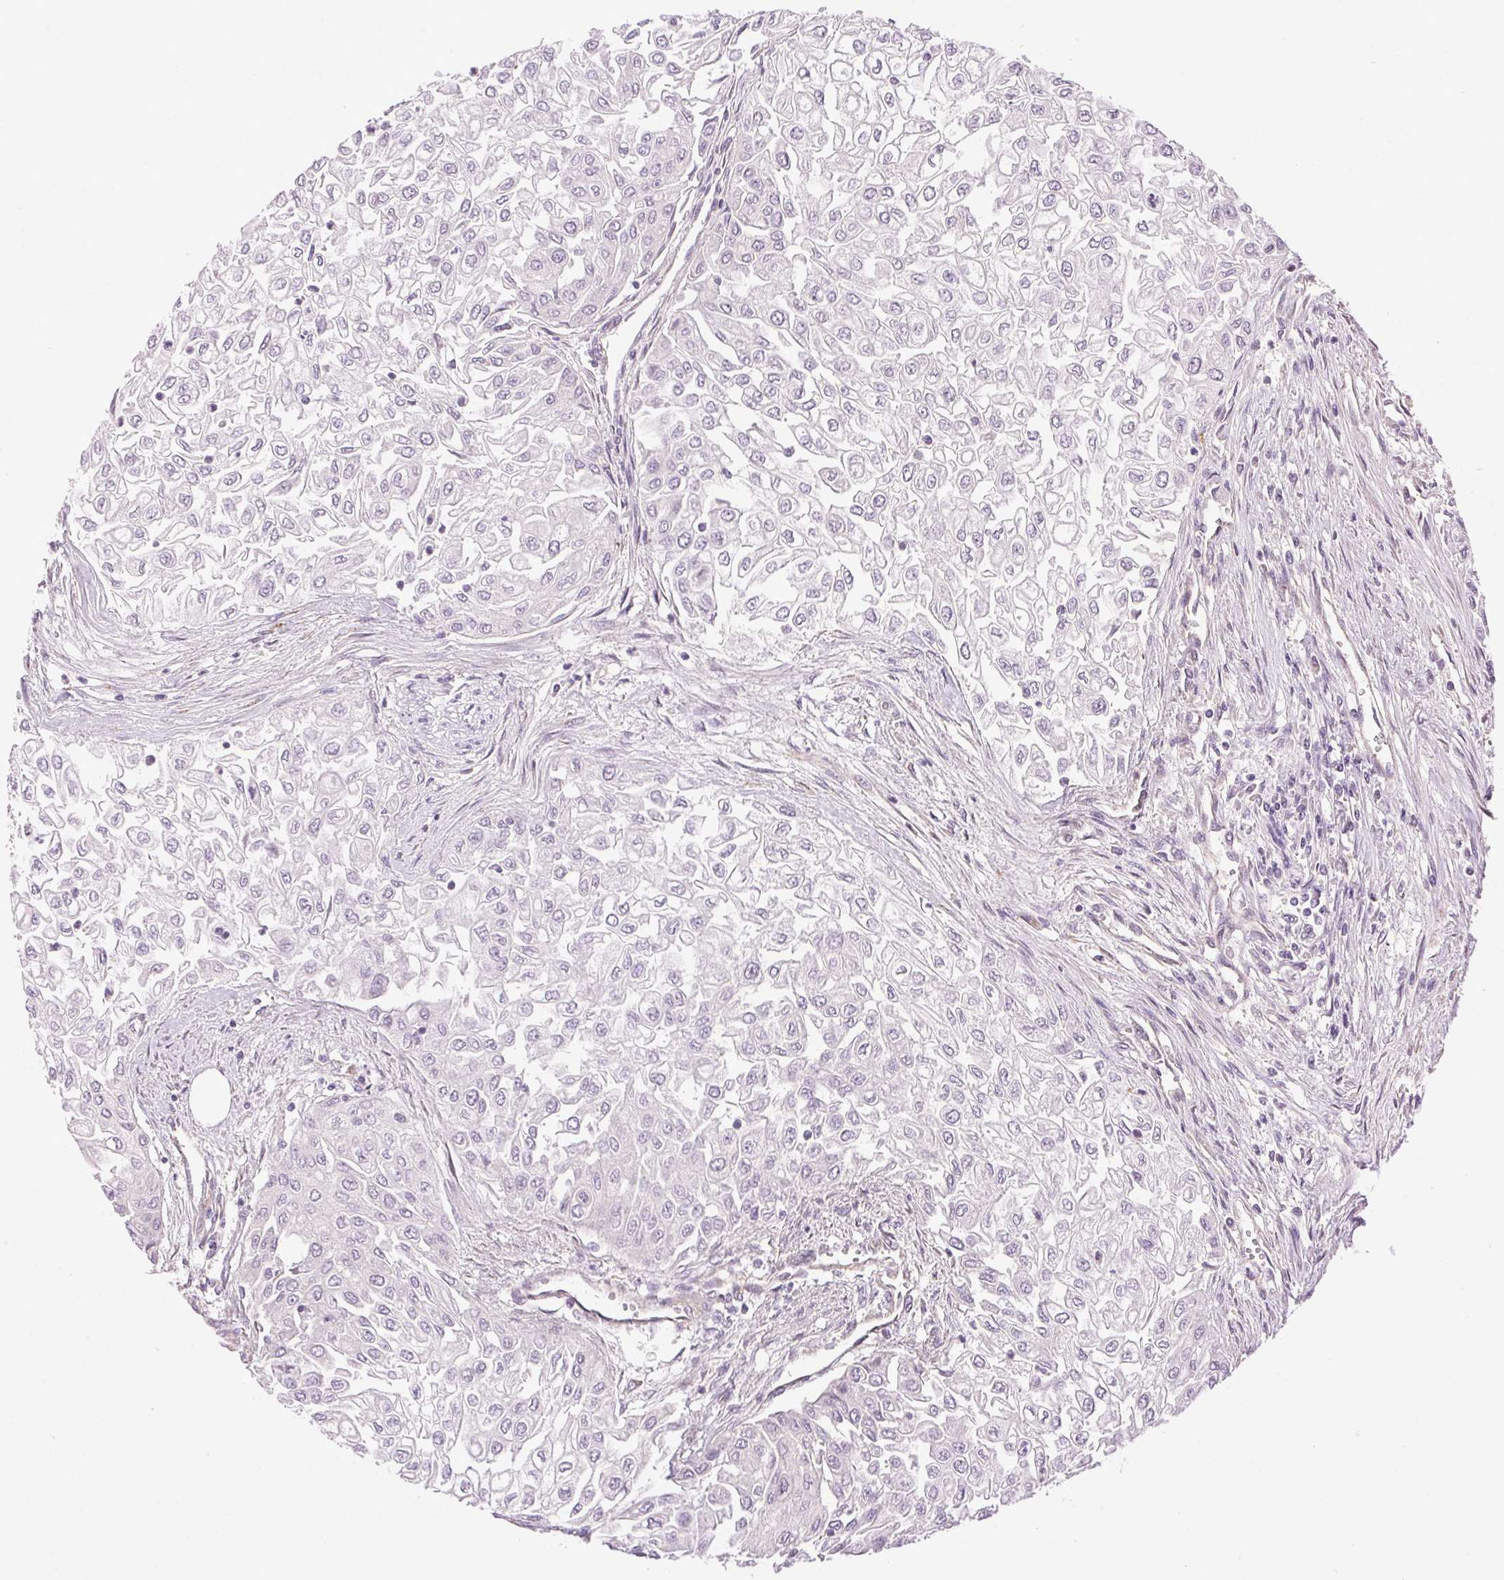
{"staining": {"intensity": "negative", "quantity": "none", "location": "none"}, "tissue": "urothelial cancer", "cell_type": "Tumor cells", "image_type": "cancer", "snomed": [{"axis": "morphology", "description": "Urothelial carcinoma, High grade"}, {"axis": "topography", "description": "Urinary bladder"}], "caption": "The immunohistochemistry micrograph has no significant staining in tumor cells of urothelial carcinoma (high-grade) tissue.", "gene": "GOLPH3", "patient": {"sex": "male", "age": 62}}